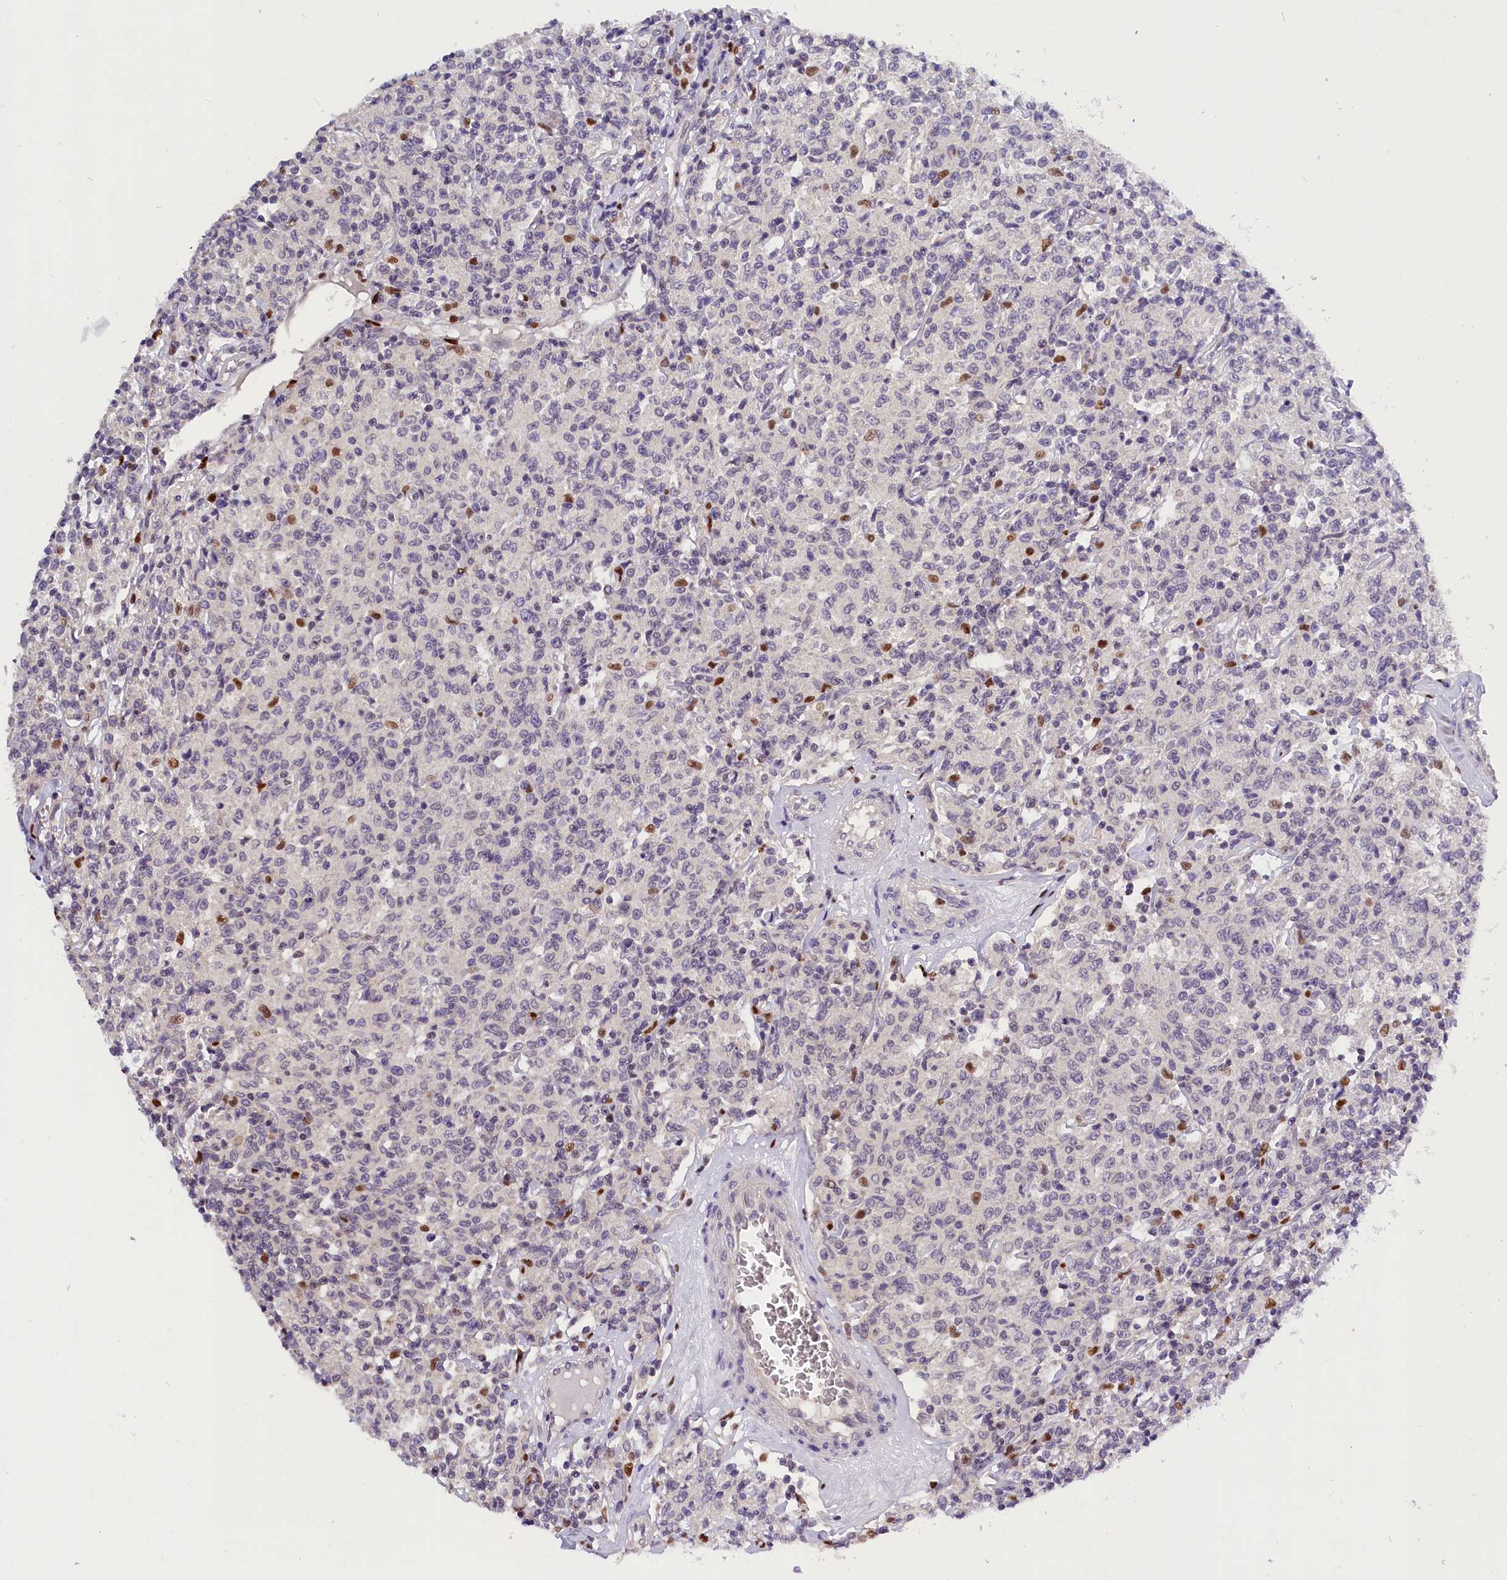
{"staining": {"intensity": "negative", "quantity": "none", "location": "none"}, "tissue": "lymphoma", "cell_type": "Tumor cells", "image_type": "cancer", "snomed": [{"axis": "morphology", "description": "Malignant lymphoma, non-Hodgkin's type, Low grade"}, {"axis": "topography", "description": "Small intestine"}], "caption": "Immunohistochemistry image of neoplastic tissue: human lymphoma stained with DAB exhibits no significant protein positivity in tumor cells.", "gene": "BTBD9", "patient": {"sex": "female", "age": 59}}